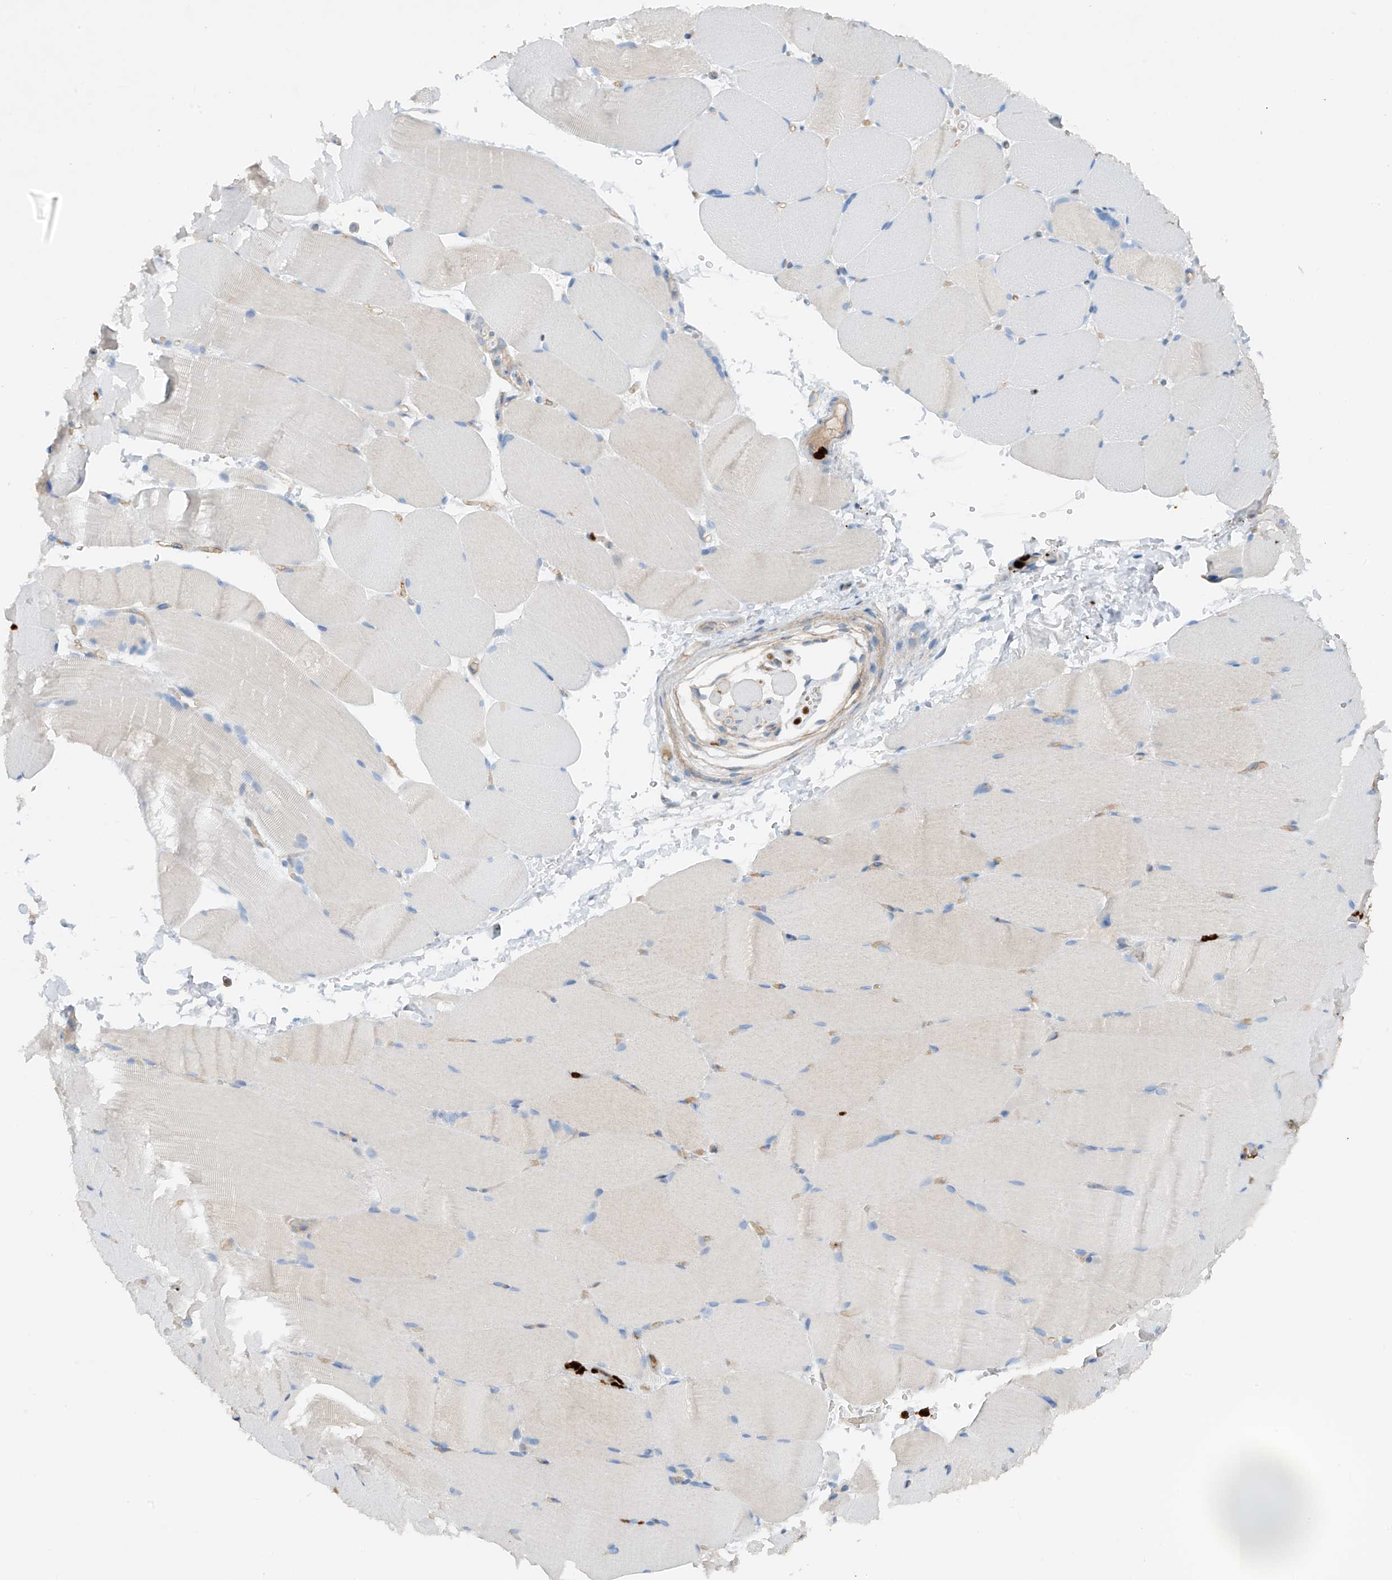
{"staining": {"intensity": "negative", "quantity": "none", "location": "none"}, "tissue": "skeletal muscle", "cell_type": "Myocytes", "image_type": "normal", "snomed": [{"axis": "morphology", "description": "Normal tissue, NOS"}, {"axis": "topography", "description": "Skeletal muscle"}, {"axis": "topography", "description": "Parathyroid gland"}], "caption": "IHC histopathology image of benign skeletal muscle: human skeletal muscle stained with DAB (3,3'-diaminobenzidine) exhibits no significant protein expression in myocytes.", "gene": "PHACTR2", "patient": {"sex": "female", "age": 37}}